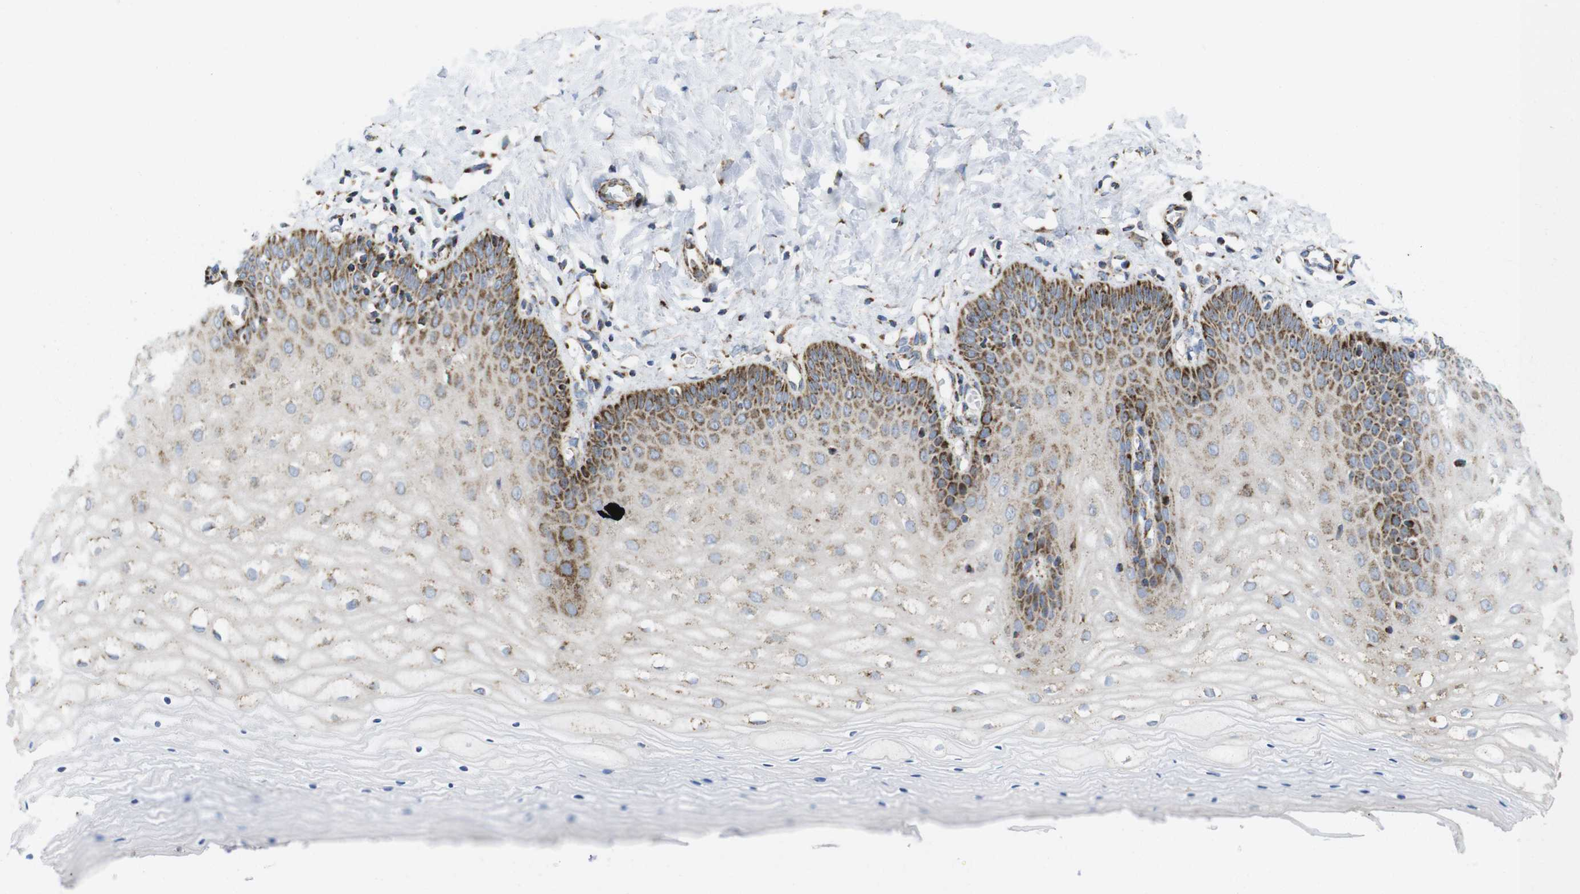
{"staining": {"intensity": "strong", "quantity": ">75%", "location": "cytoplasmic/membranous"}, "tissue": "cervix", "cell_type": "Glandular cells", "image_type": "normal", "snomed": [{"axis": "morphology", "description": "Normal tissue, NOS"}, {"axis": "topography", "description": "Cervix"}], "caption": "A brown stain shows strong cytoplasmic/membranous expression of a protein in glandular cells of normal human cervix.", "gene": "TMEM192", "patient": {"sex": "female", "age": 55}}